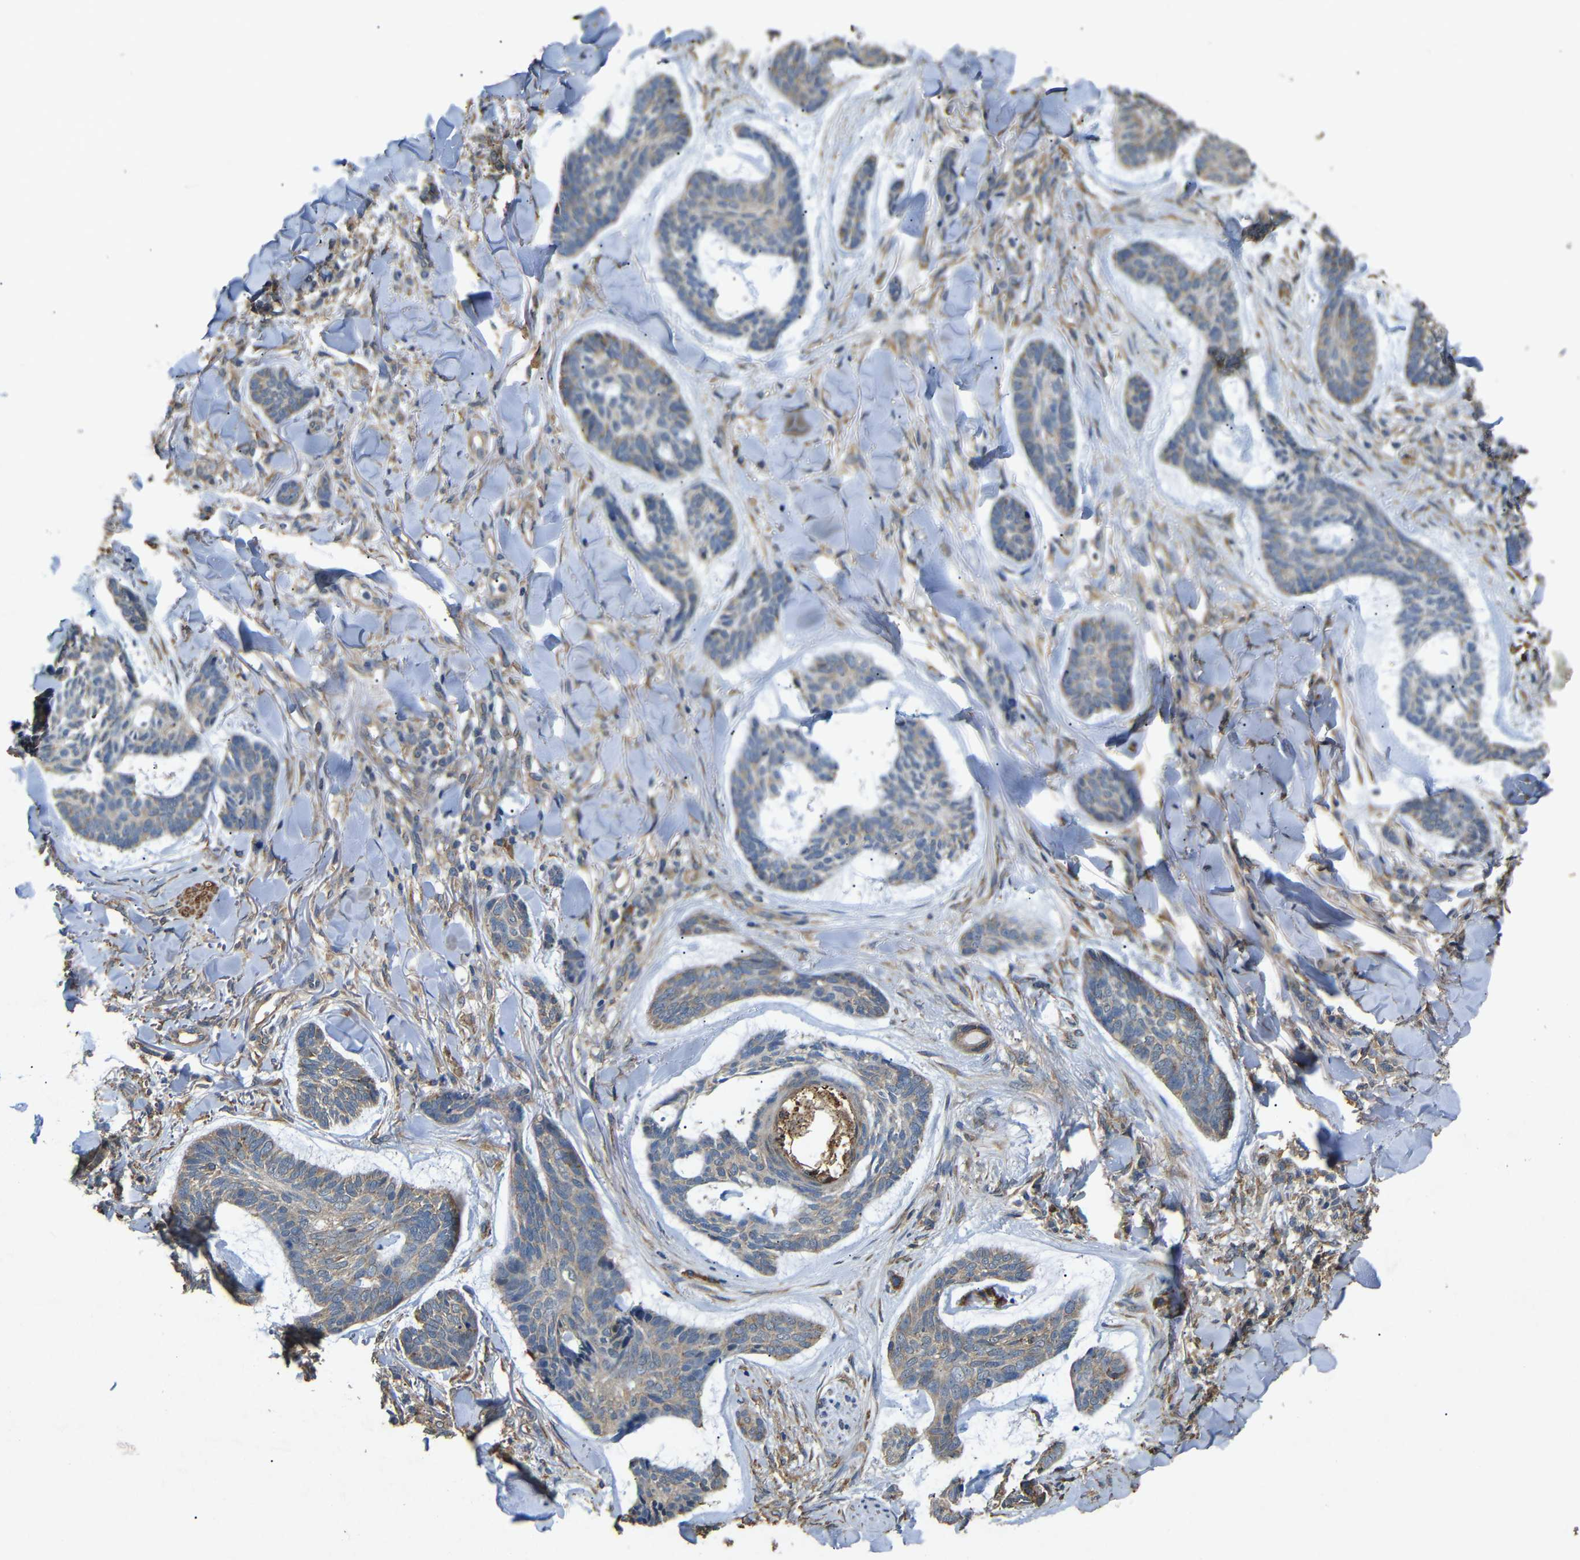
{"staining": {"intensity": "weak", "quantity": ">75%", "location": "cytoplasmic/membranous"}, "tissue": "skin cancer", "cell_type": "Tumor cells", "image_type": "cancer", "snomed": [{"axis": "morphology", "description": "Basal cell carcinoma"}, {"axis": "topography", "description": "Skin"}], "caption": "A high-resolution image shows immunohistochemistry (IHC) staining of skin cancer (basal cell carcinoma), which reveals weak cytoplasmic/membranous staining in approximately >75% of tumor cells.", "gene": "BNIP3", "patient": {"sex": "male", "age": 43}}